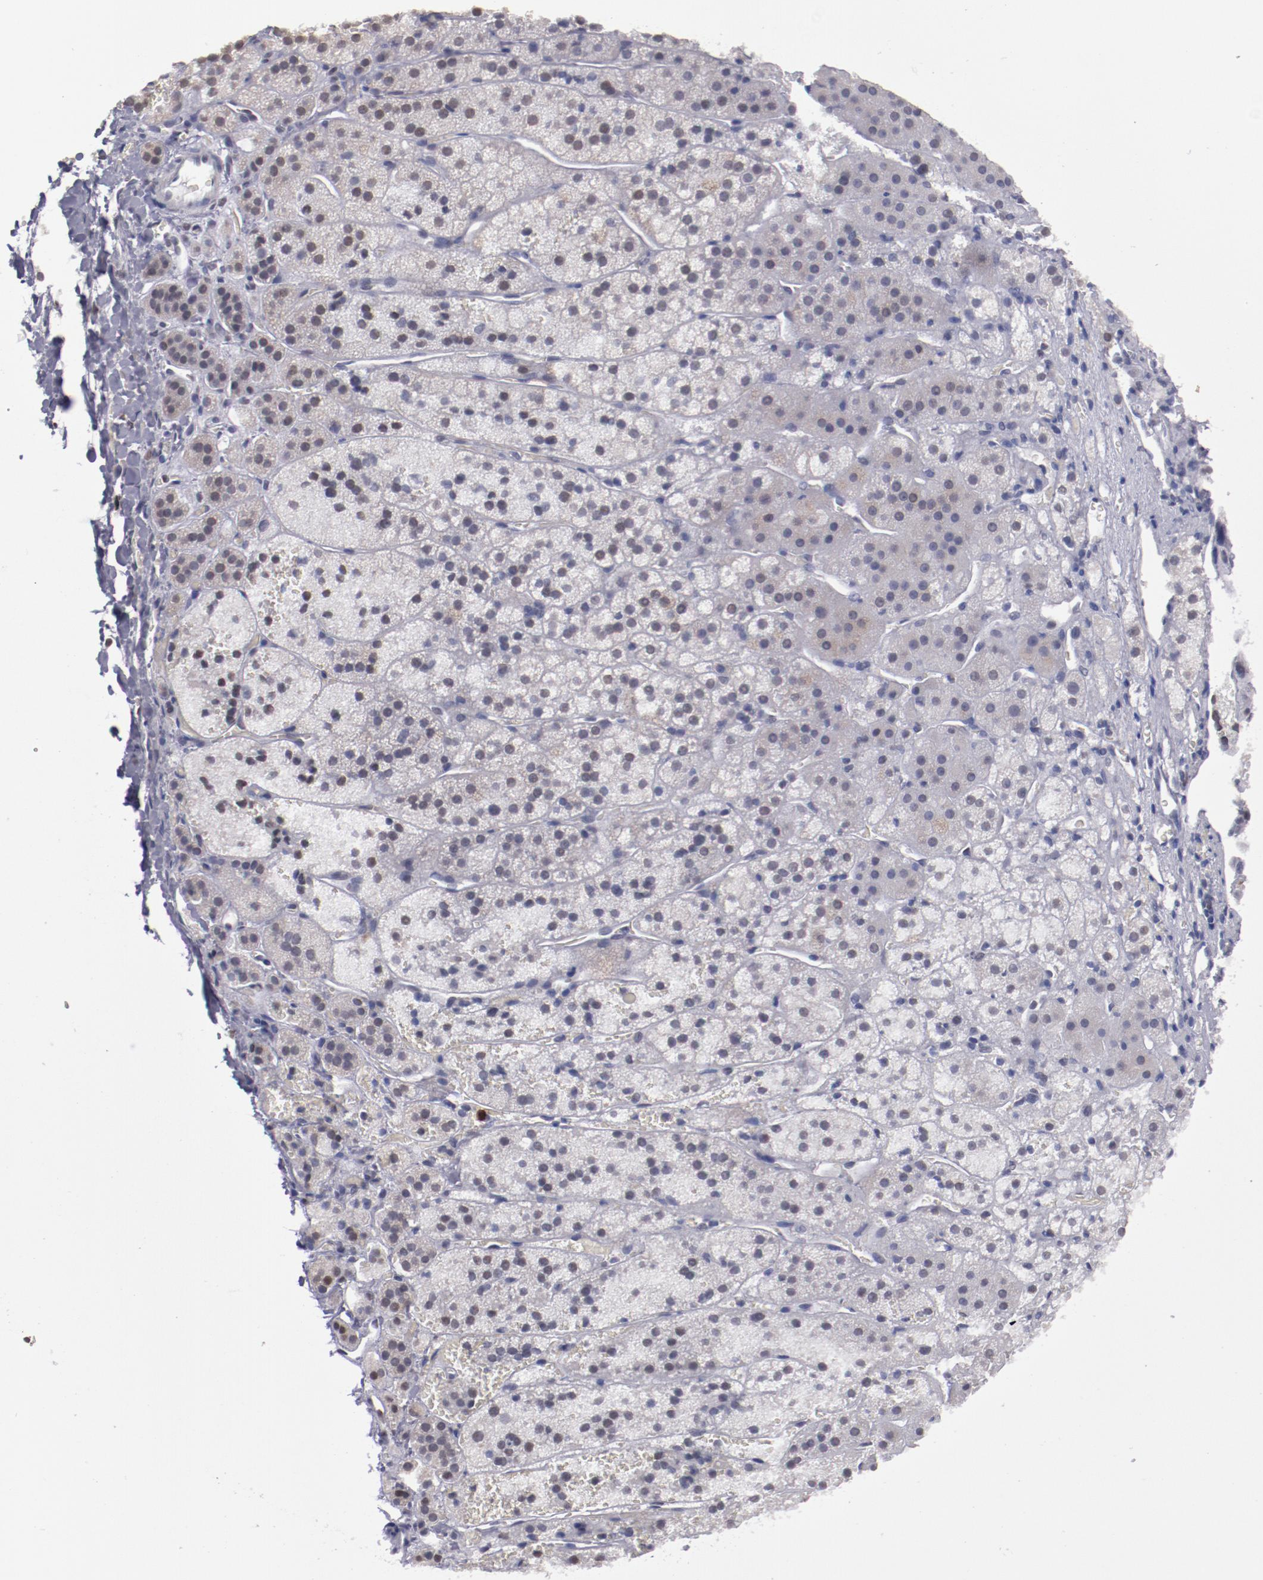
{"staining": {"intensity": "moderate", "quantity": "<25%", "location": "nuclear"}, "tissue": "adrenal gland", "cell_type": "Glandular cells", "image_type": "normal", "snomed": [{"axis": "morphology", "description": "Normal tissue, NOS"}, {"axis": "topography", "description": "Adrenal gland"}], "caption": "Immunohistochemical staining of normal adrenal gland displays moderate nuclear protein staining in about <25% of glandular cells.", "gene": "IRF4", "patient": {"sex": "female", "age": 44}}